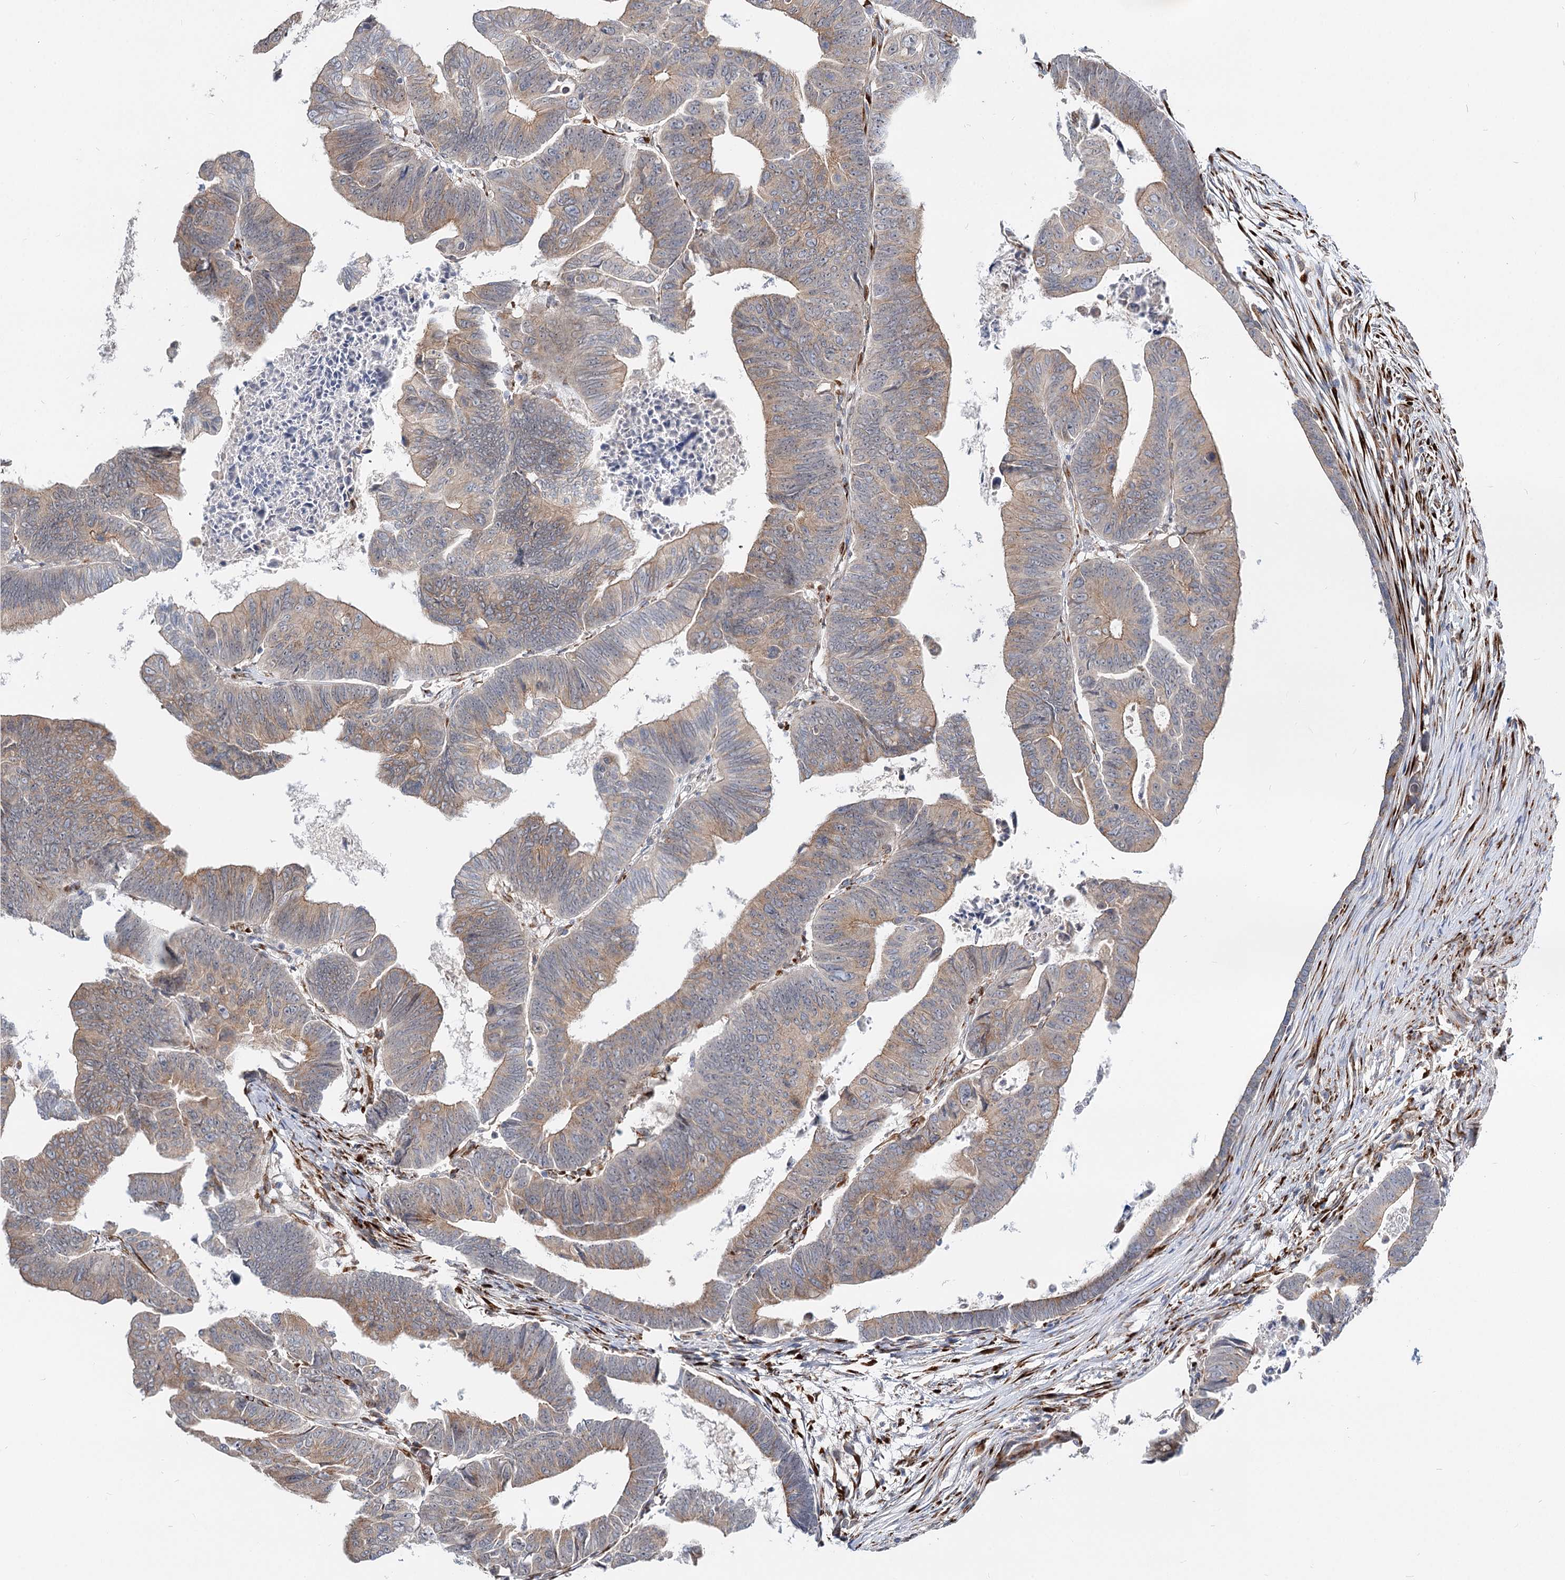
{"staining": {"intensity": "weak", "quantity": "25%-75%", "location": "cytoplasmic/membranous"}, "tissue": "colorectal cancer", "cell_type": "Tumor cells", "image_type": "cancer", "snomed": [{"axis": "morphology", "description": "Adenocarcinoma, NOS"}, {"axis": "topography", "description": "Rectum"}], "caption": "Immunohistochemical staining of human colorectal adenocarcinoma reveals low levels of weak cytoplasmic/membranous staining in about 25%-75% of tumor cells.", "gene": "SPART", "patient": {"sex": "female", "age": 65}}